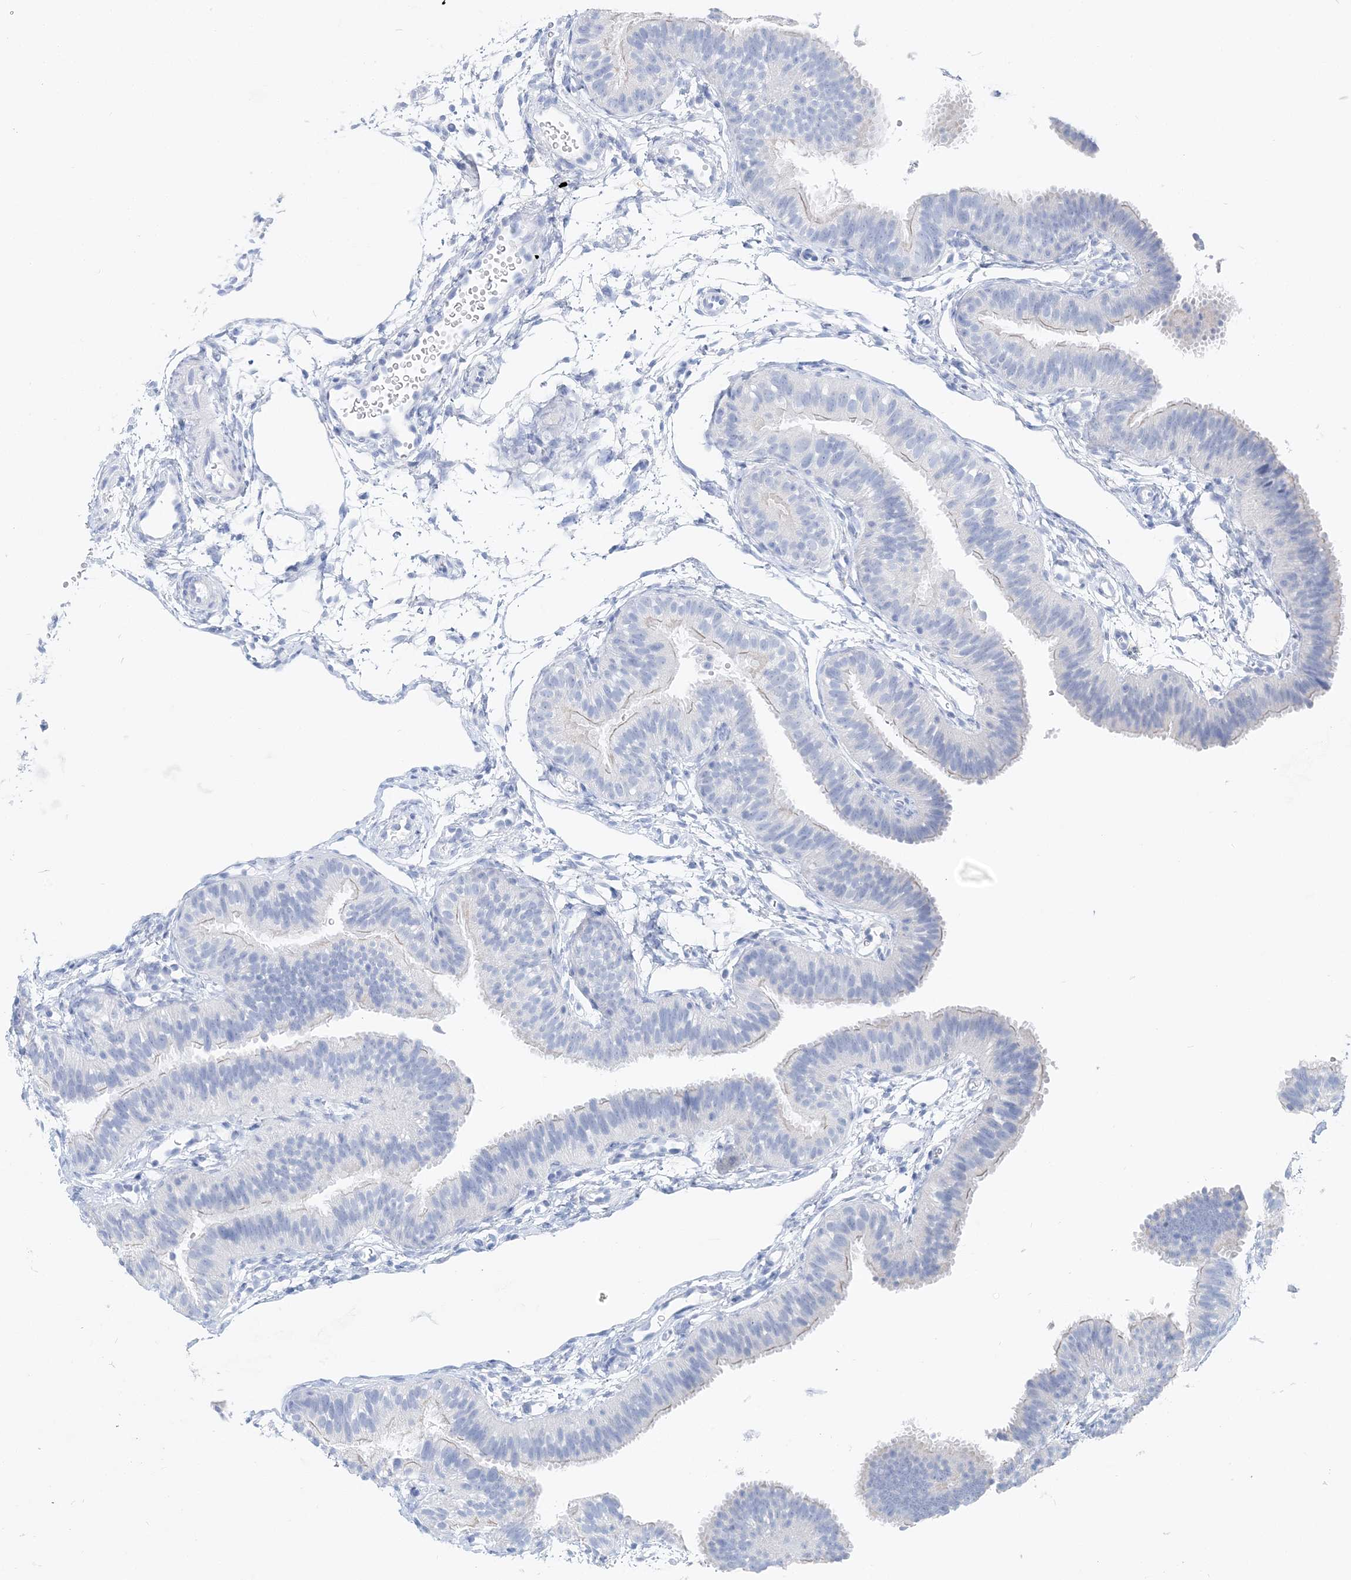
{"staining": {"intensity": "negative", "quantity": "none", "location": "none"}, "tissue": "fallopian tube", "cell_type": "Glandular cells", "image_type": "normal", "snomed": [{"axis": "morphology", "description": "Normal tissue, NOS"}, {"axis": "topography", "description": "Fallopian tube"}], "caption": "This is an immunohistochemistry (IHC) histopathology image of normal human fallopian tube. There is no staining in glandular cells.", "gene": "TSPYL6", "patient": {"sex": "female", "age": 35}}